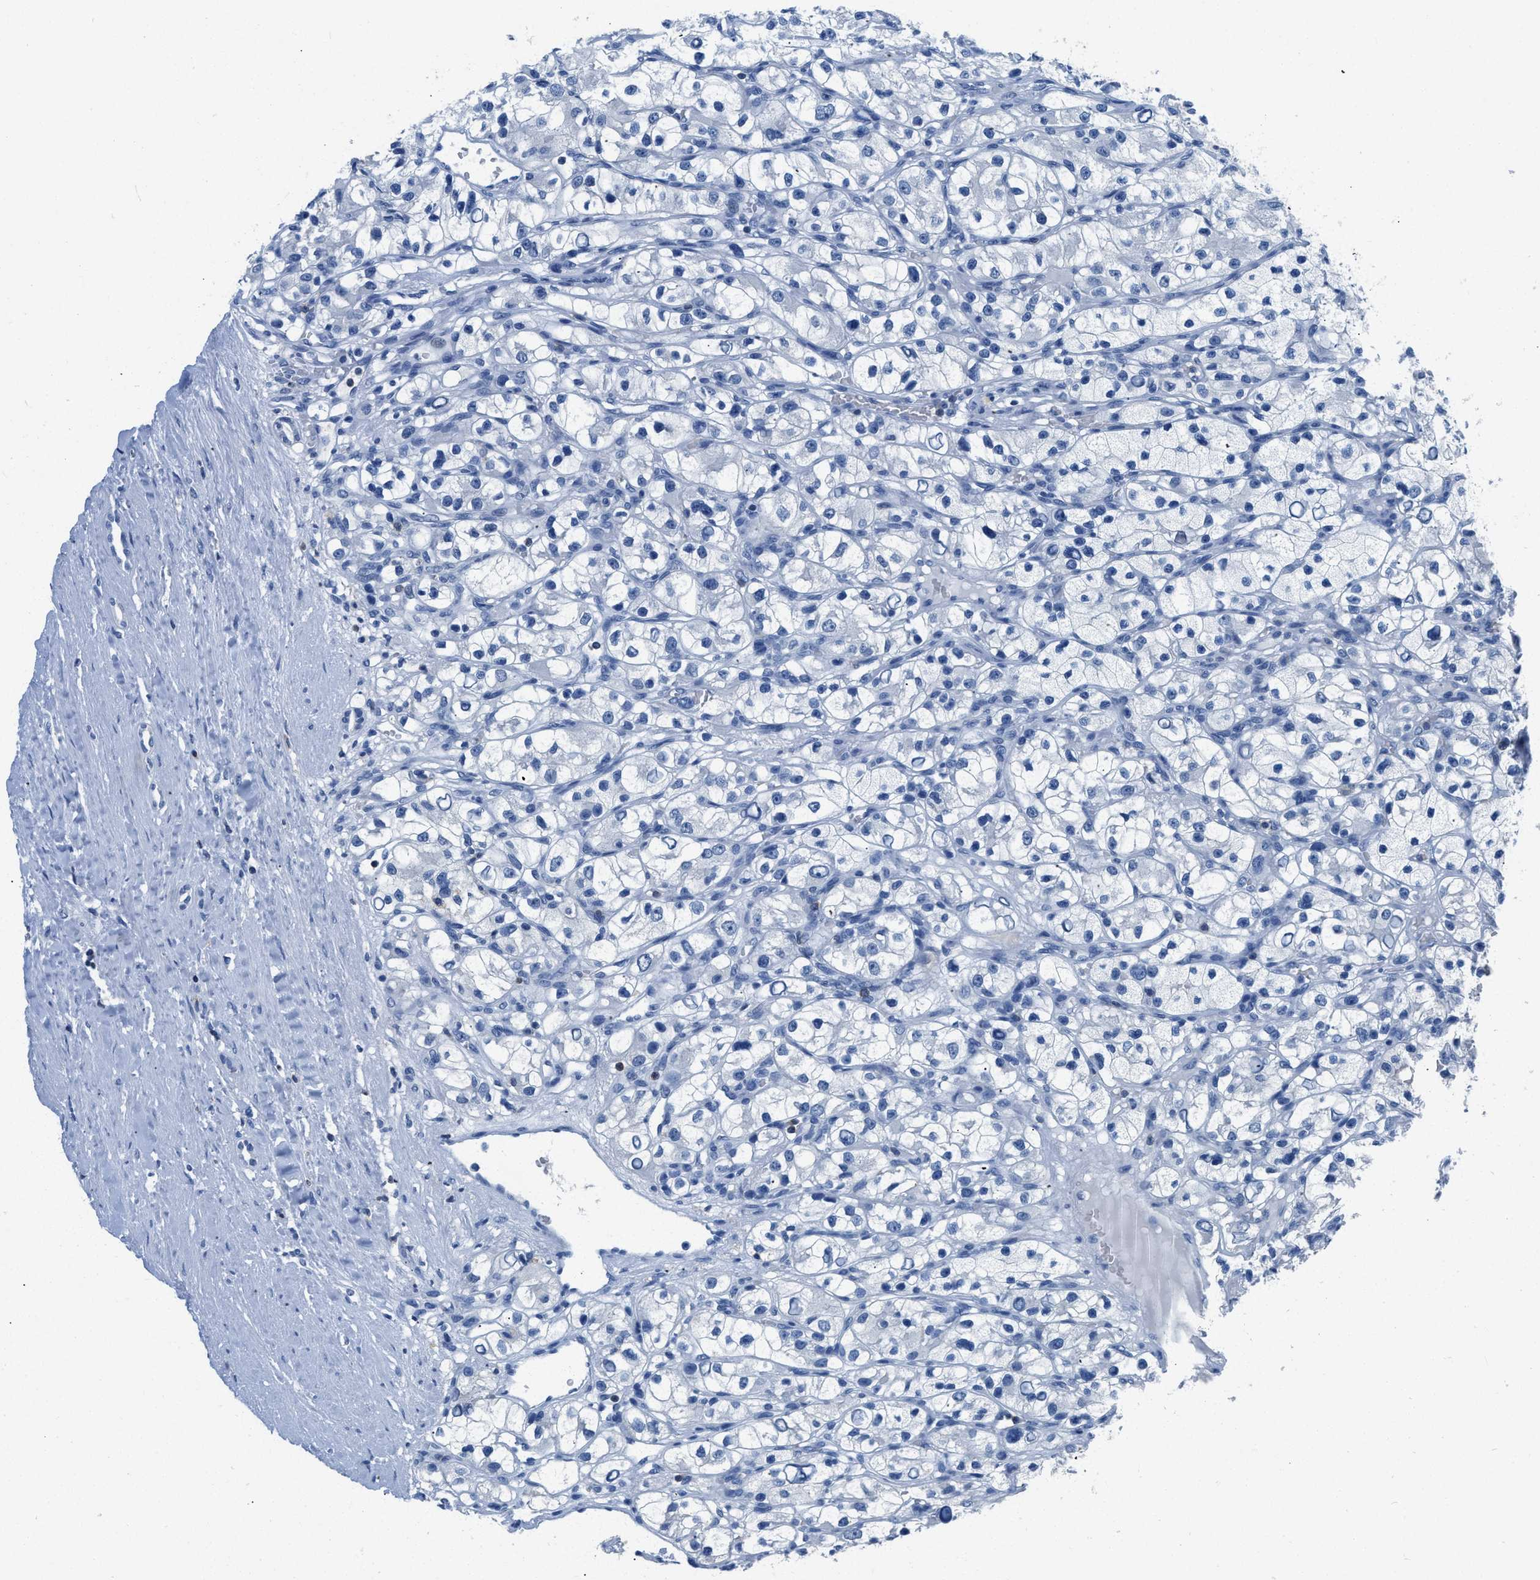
{"staining": {"intensity": "negative", "quantity": "none", "location": "none"}, "tissue": "renal cancer", "cell_type": "Tumor cells", "image_type": "cancer", "snomed": [{"axis": "morphology", "description": "Adenocarcinoma, NOS"}, {"axis": "topography", "description": "Kidney"}], "caption": "Tumor cells are negative for protein expression in human renal cancer (adenocarcinoma).", "gene": "NFATC2", "patient": {"sex": "female", "age": 57}}